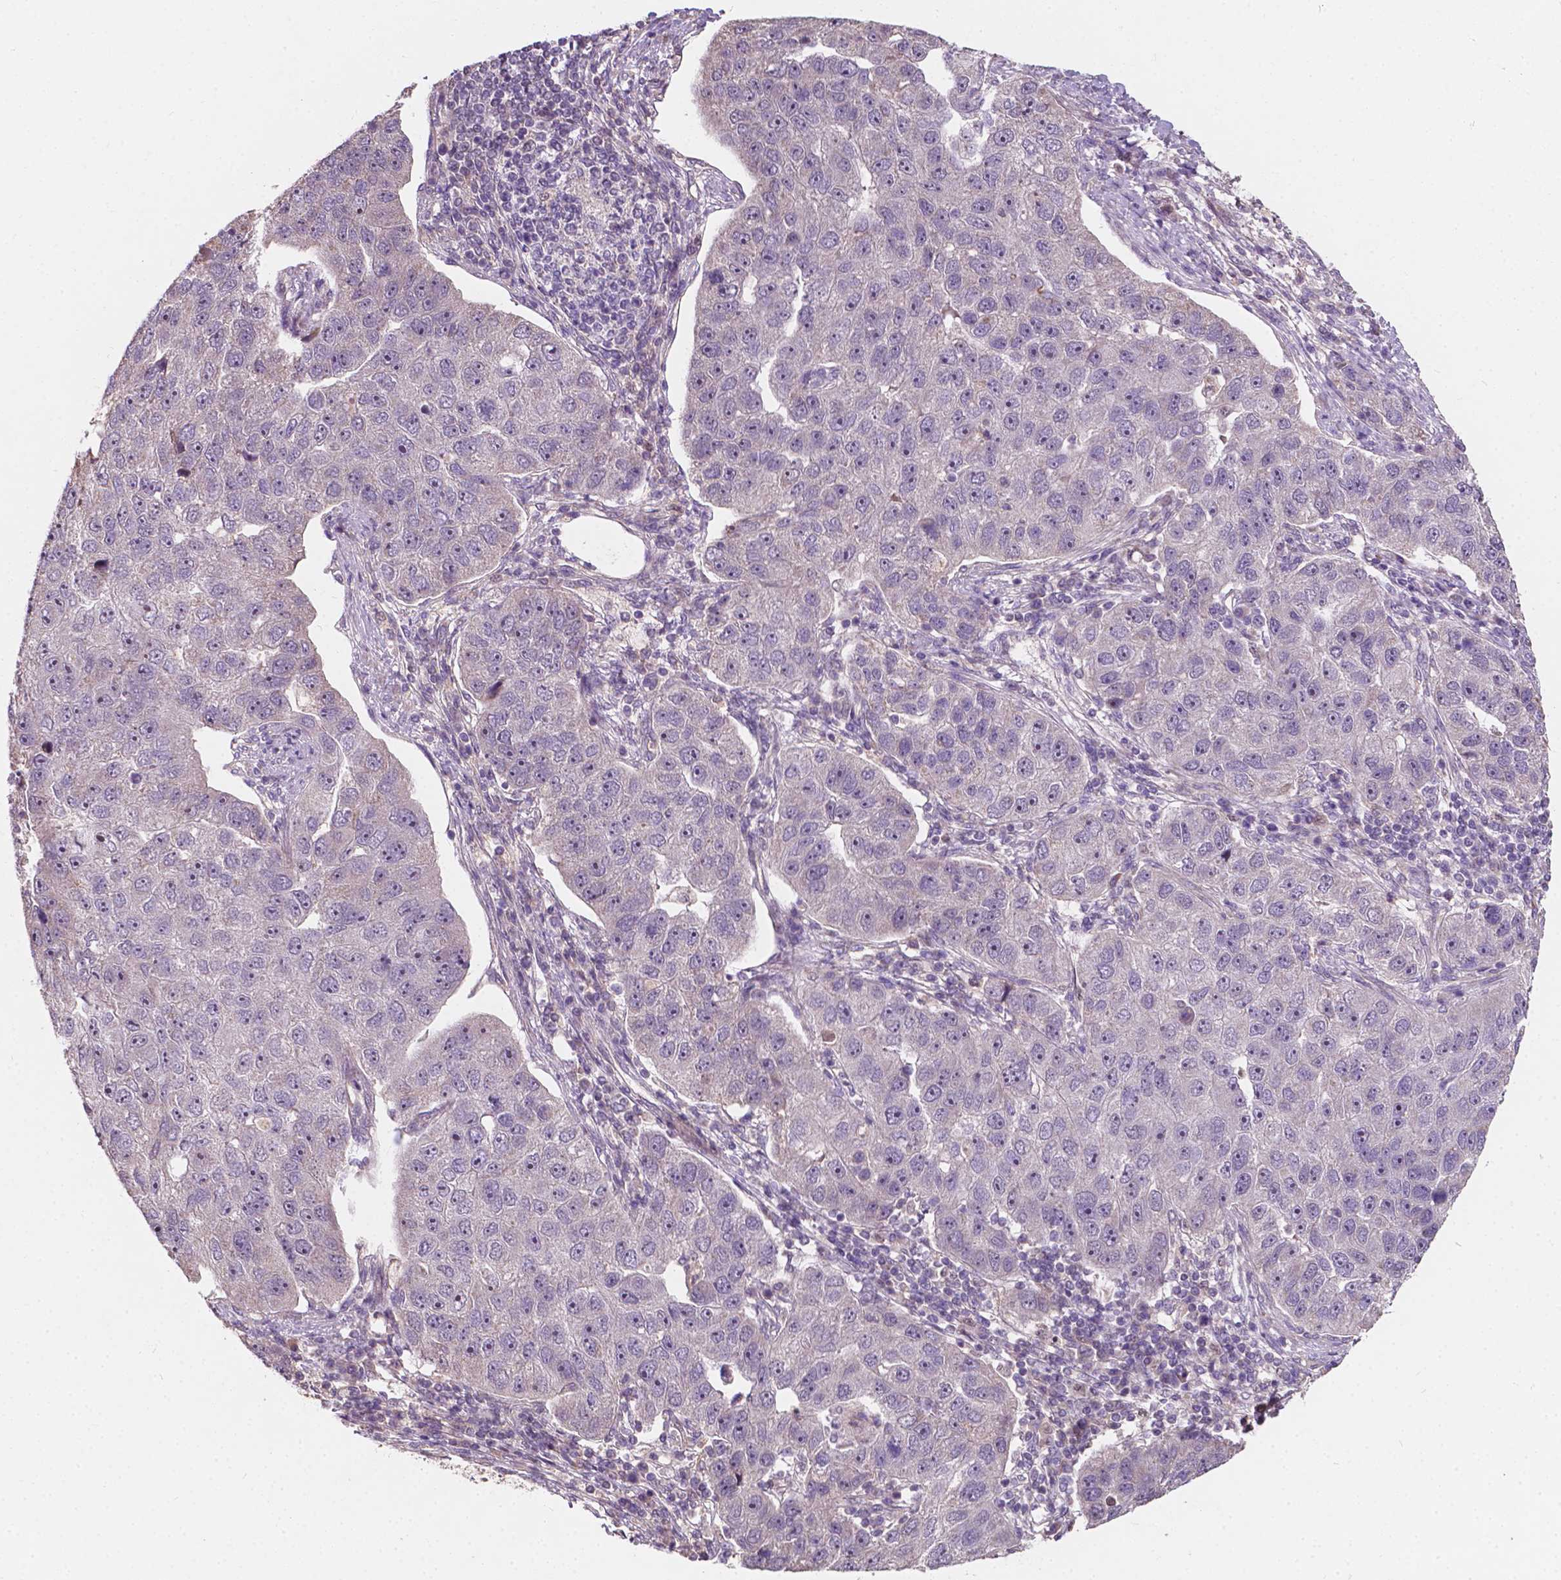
{"staining": {"intensity": "weak", "quantity": "25%-75%", "location": "nuclear"}, "tissue": "pancreatic cancer", "cell_type": "Tumor cells", "image_type": "cancer", "snomed": [{"axis": "morphology", "description": "Adenocarcinoma, NOS"}, {"axis": "topography", "description": "Pancreas"}], "caption": "Weak nuclear protein staining is identified in approximately 25%-75% of tumor cells in adenocarcinoma (pancreatic).", "gene": "DUSP16", "patient": {"sex": "female", "age": 61}}